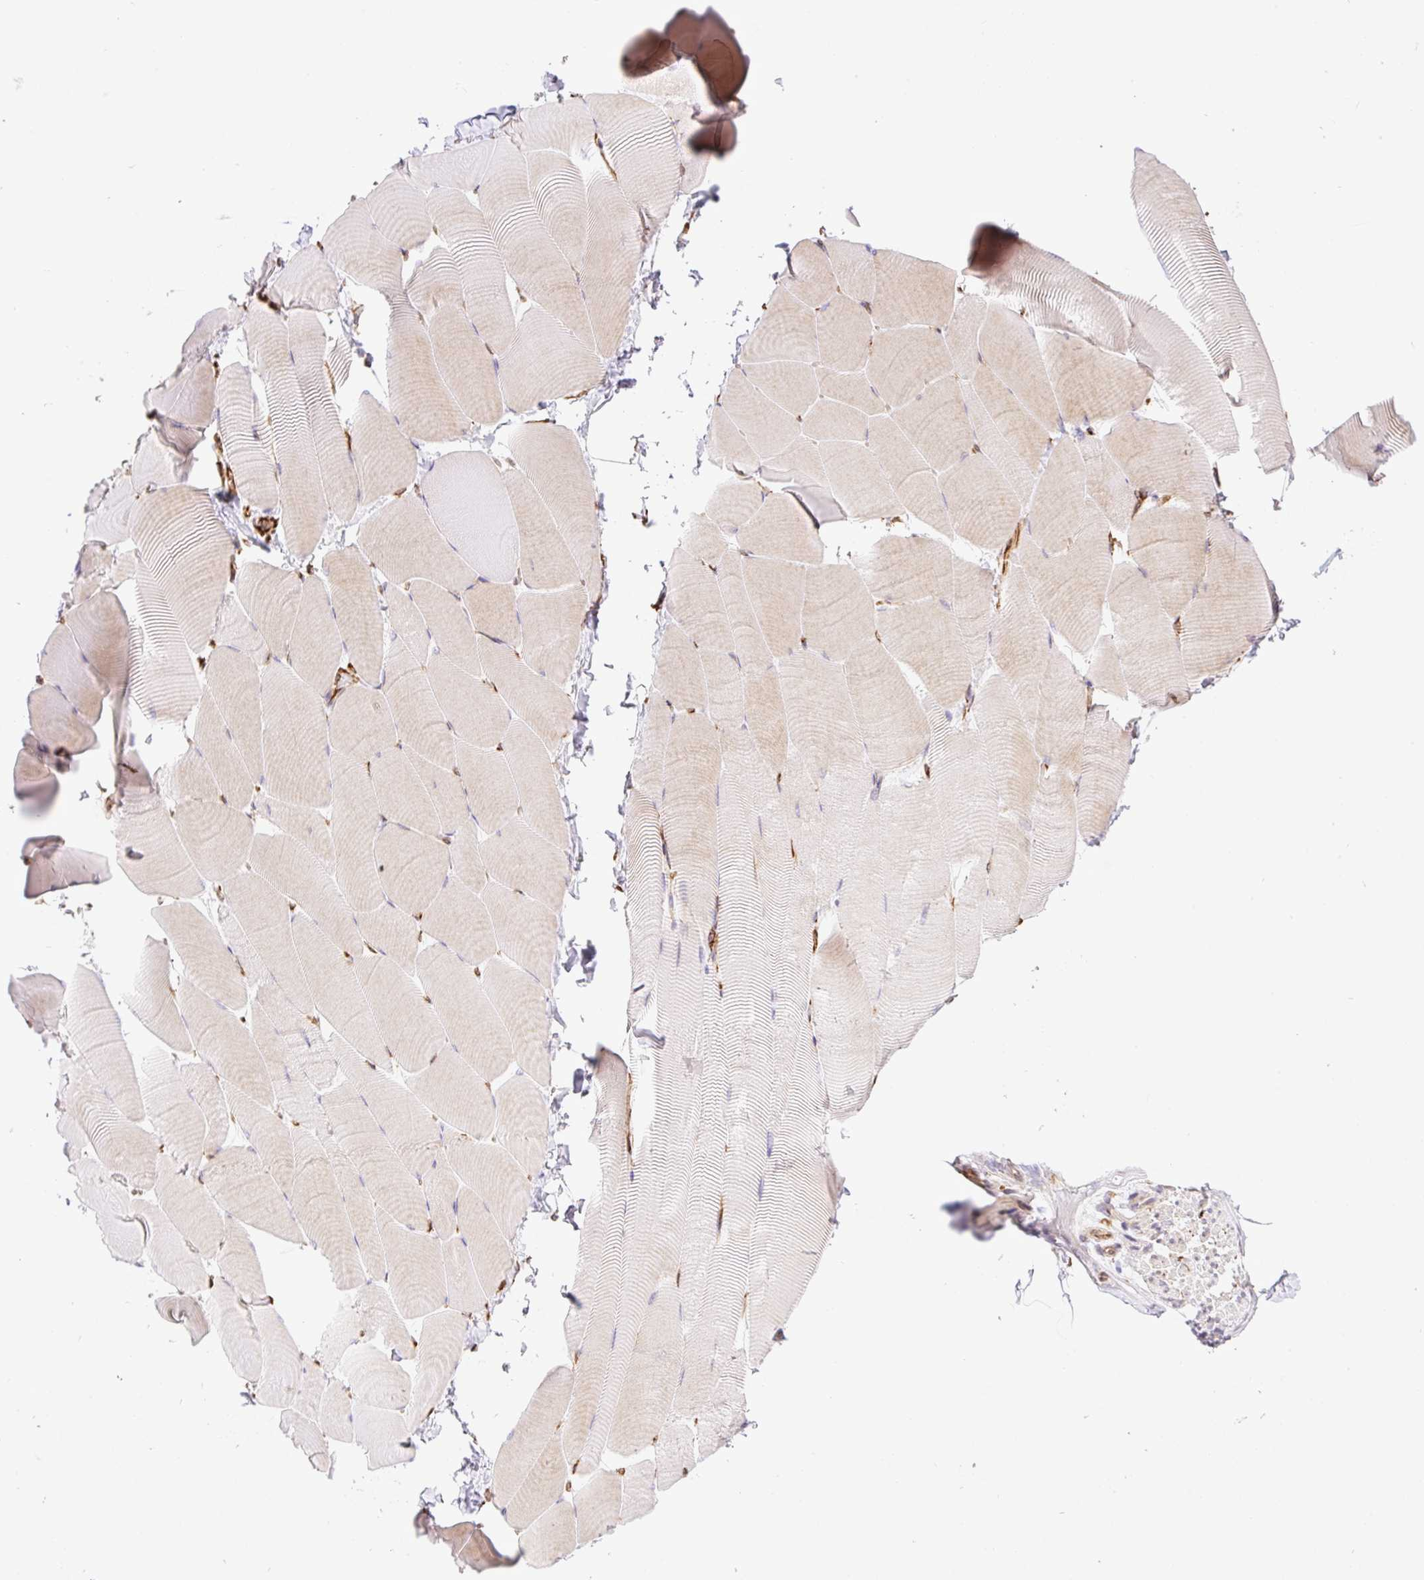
{"staining": {"intensity": "weak", "quantity": "25%-75%", "location": "cytoplasmic/membranous"}, "tissue": "skeletal muscle", "cell_type": "Myocytes", "image_type": "normal", "snomed": [{"axis": "morphology", "description": "Normal tissue, NOS"}, {"axis": "topography", "description": "Skeletal muscle"}], "caption": "Weak cytoplasmic/membranous positivity for a protein is present in approximately 25%-75% of myocytes of unremarkable skeletal muscle using immunohistochemistry (IHC).", "gene": "RAB30", "patient": {"sex": "male", "age": 25}}